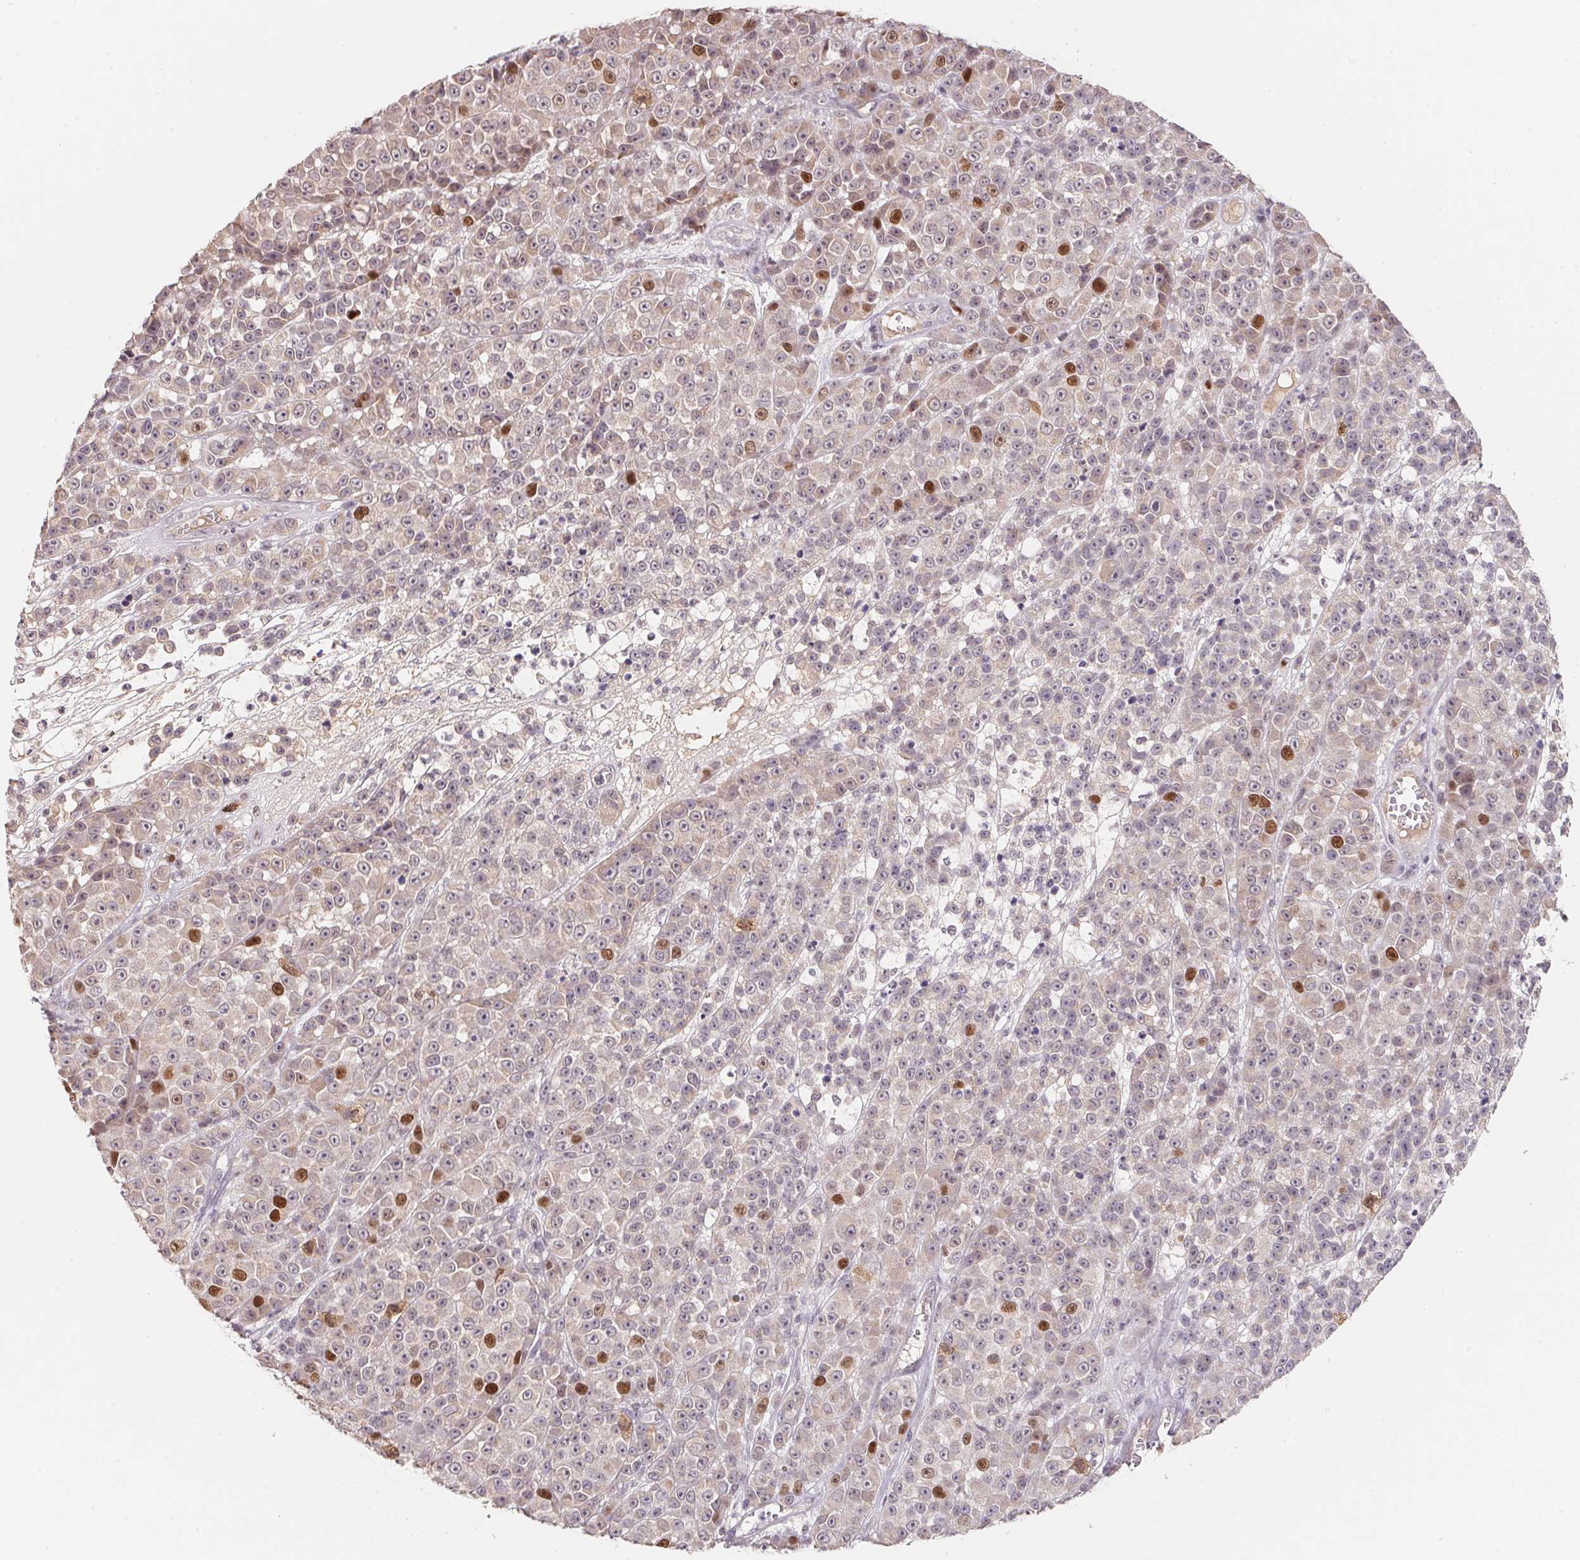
{"staining": {"intensity": "moderate", "quantity": "<25%", "location": "nuclear"}, "tissue": "melanoma", "cell_type": "Tumor cells", "image_type": "cancer", "snomed": [{"axis": "morphology", "description": "Malignant melanoma, NOS"}, {"axis": "topography", "description": "Skin"}, {"axis": "topography", "description": "Skin of back"}], "caption": "High-magnification brightfield microscopy of malignant melanoma stained with DAB (brown) and counterstained with hematoxylin (blue). tumor cells exhibit moderate nuclear positivity is seen in approximately<25% of cells.", "gene": "KIFC1", "patient": {"sex": "male", "age": 91}}